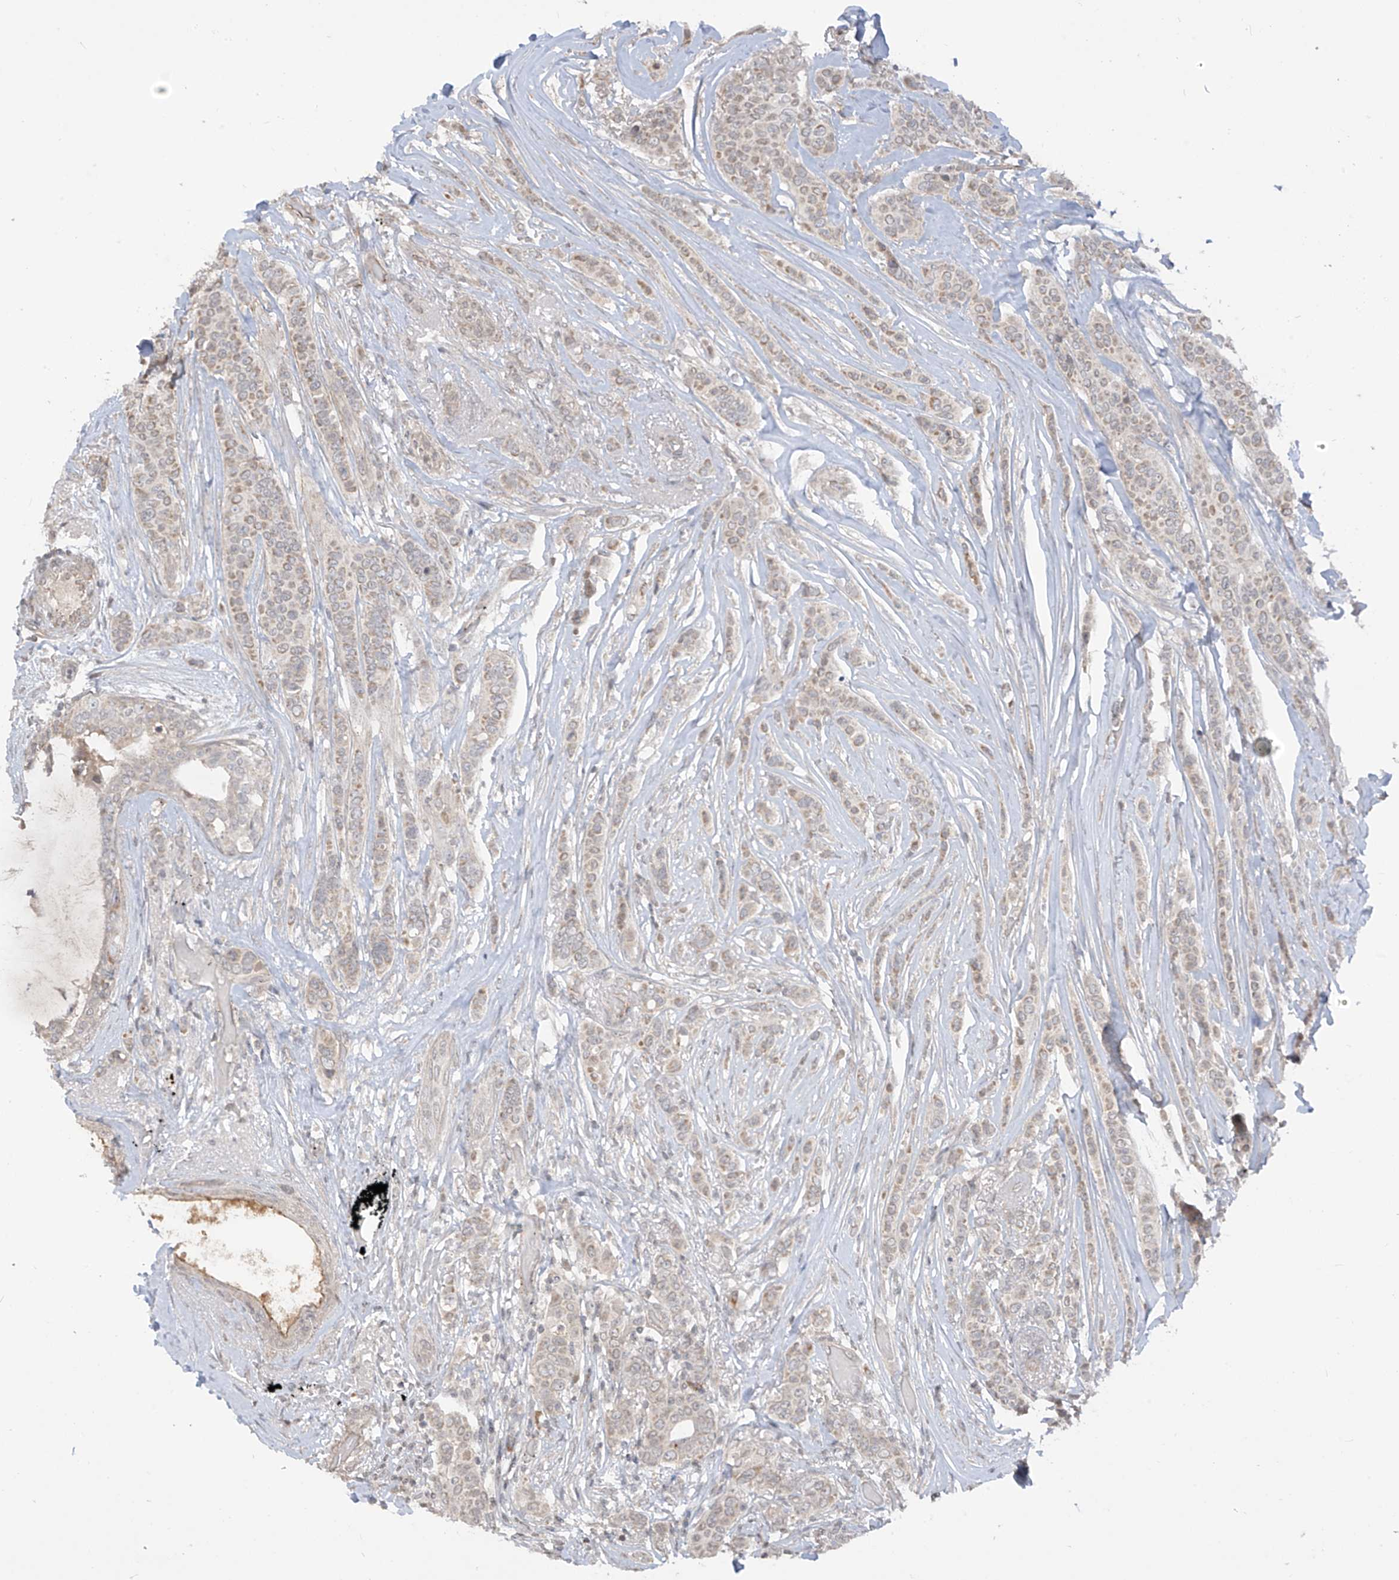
{"staining": {"intensity": "weak", "quantity": ">75%", "location": "cytoplasmic/membranous"}, "tissue": "breast cancer", "cell_type": "Tumor cells", "image_type": "cancer", "snomed": [{"axis": "morphology", "description": "Lobular carcinoma"}, {"axis": "topography", "description": "Breast"}], "caption": "A photomicrograph of breast cancer stained for a protein displays weak cytoplasmic/membranous brown staining in tumor cells. (IHC, brightfield microscopy, high magnification).", "gene": "DGKQ", "patient": {"sex": "female", "age": 51}}